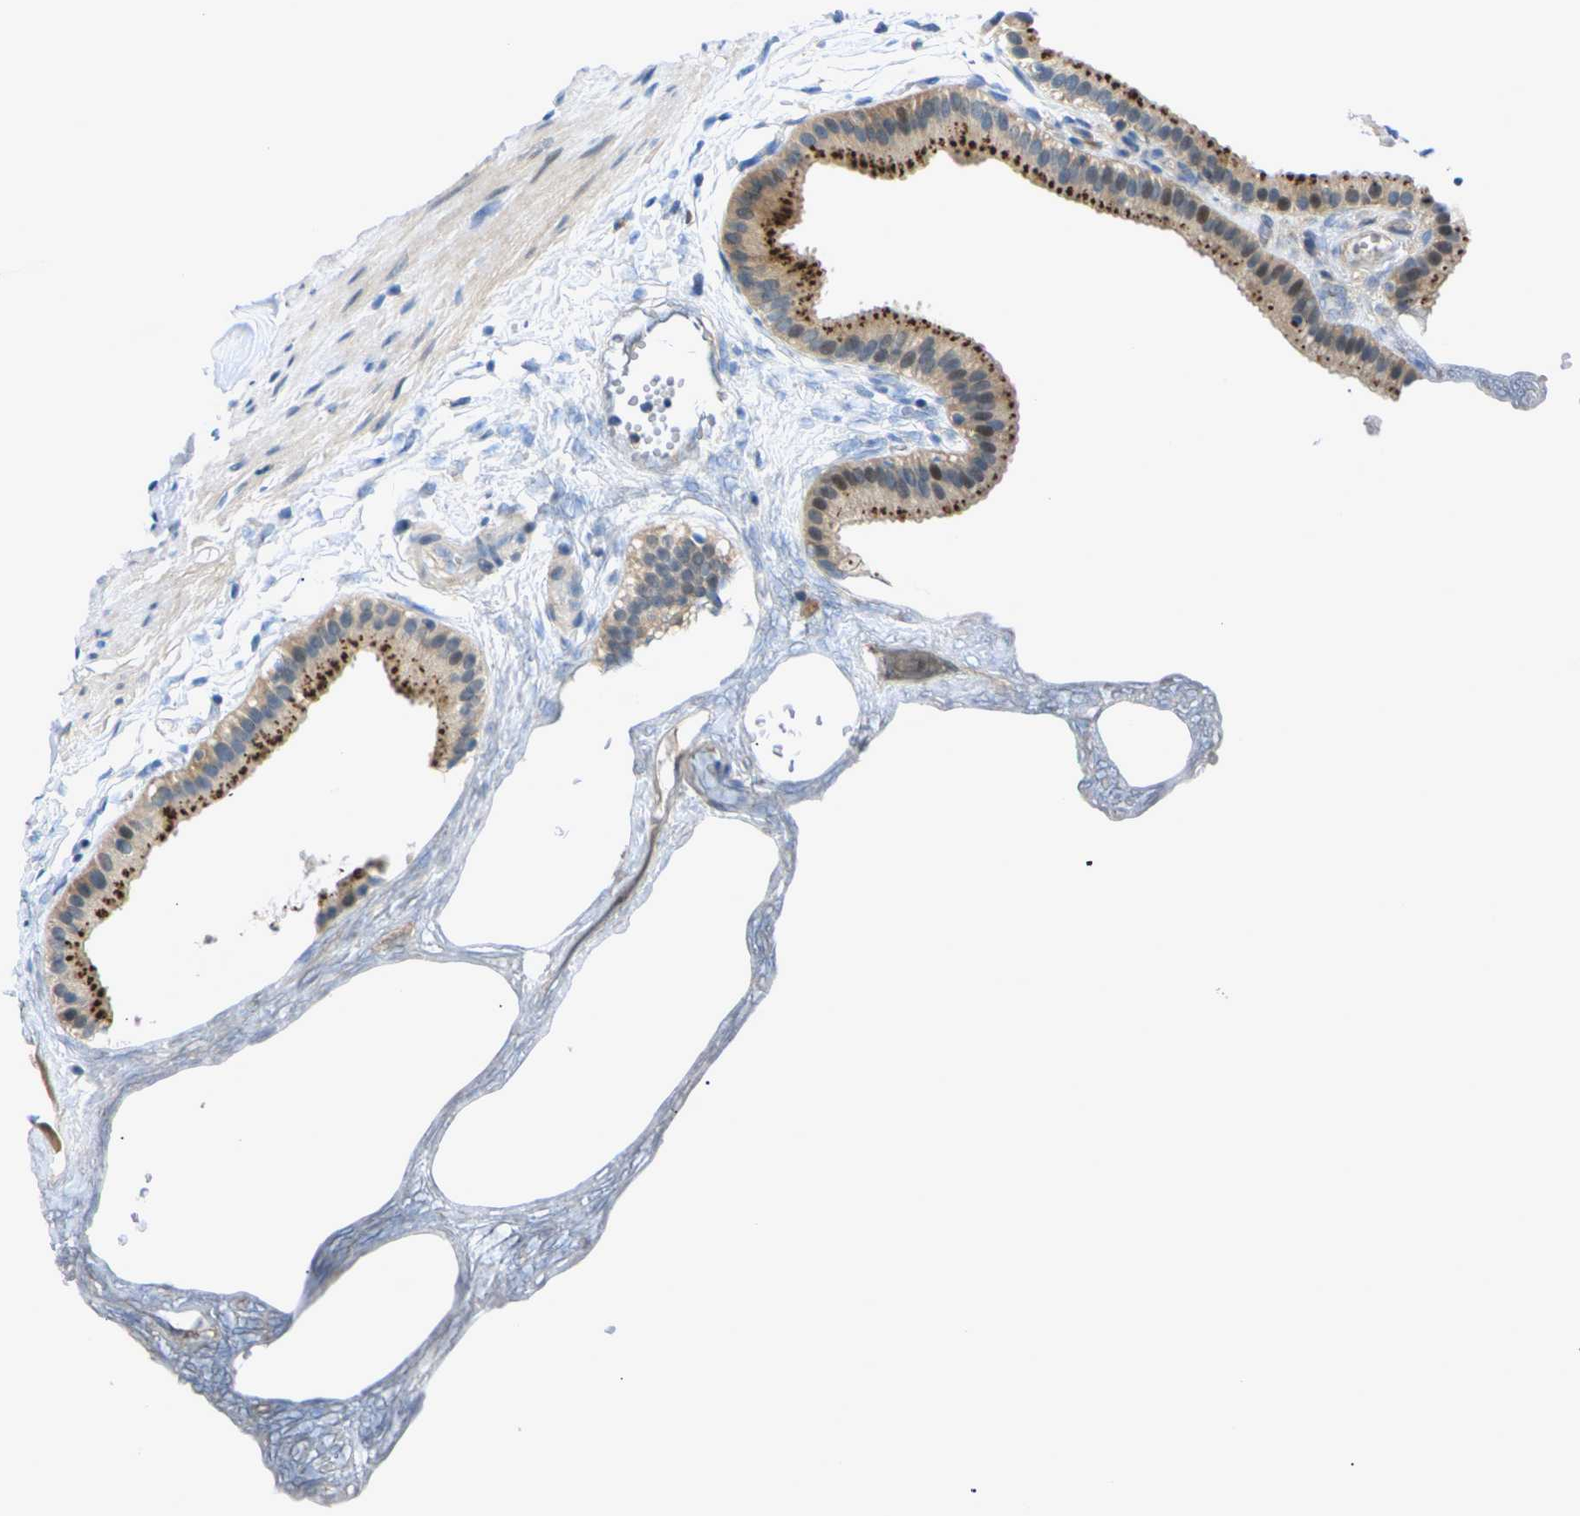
{"staining": {"intensity": "strong", "quantity": "25%-75%", "location": "cytoplasmic/membranous,nuclear"}, "tissue": "gallbladder", "cell_type": "Glandular cells", "image_type": "normal", "snomed": [{"axis": "morphology", "description": "Normal tissue, NOS"}, {"axis": "topography", "description": "Gallbladder"}], "caption": "High-power microscopy captured an IHC image of normal gallbladder, revealing strong cytoplasmic/membranous,nuclear expression in about 25%-75% of glandular cells.", "gene": "RPS6KA3", "patient": {"sex": "female", "age": 64}}